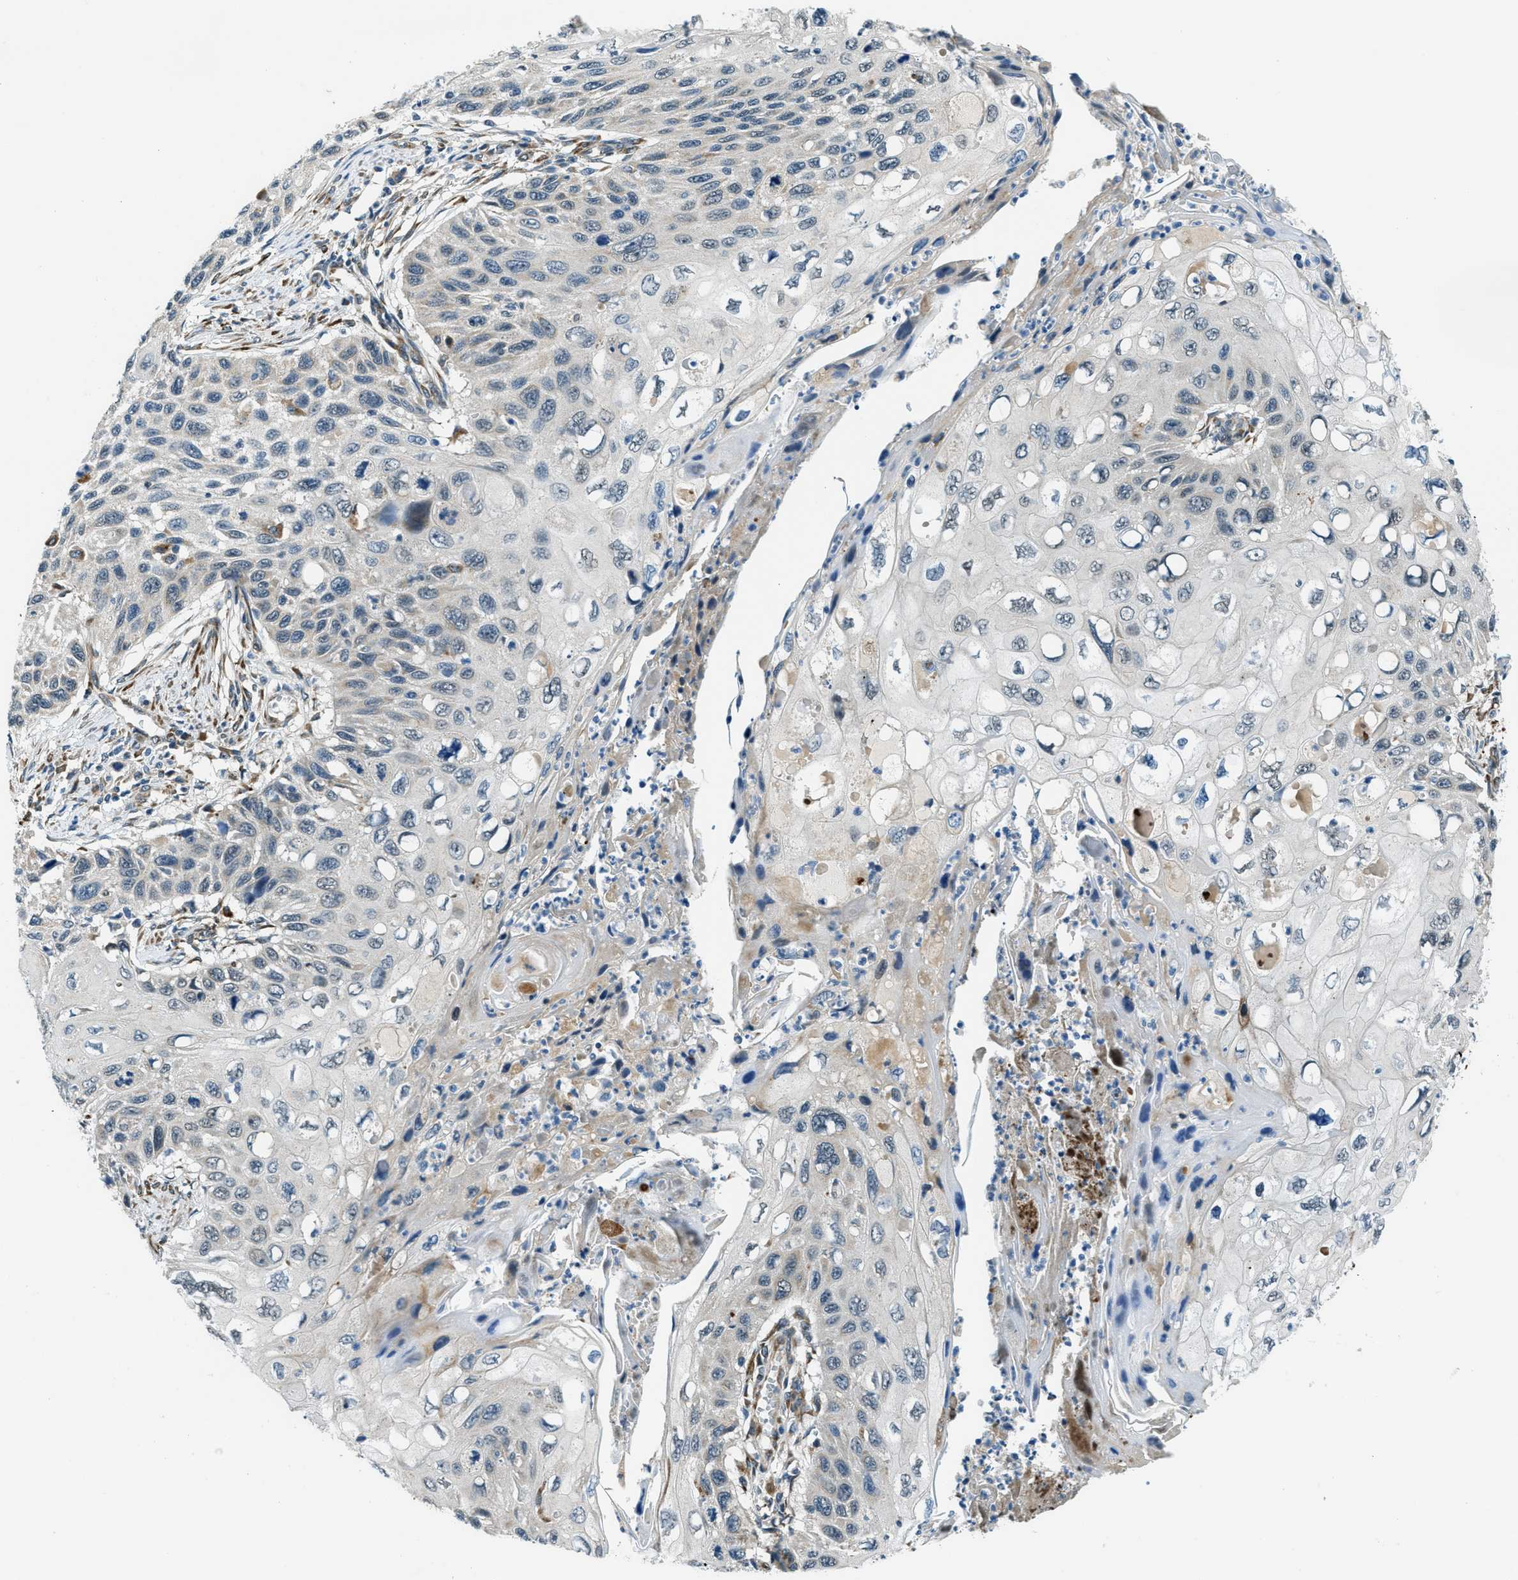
{"staining": {"intensity": "negative", "quantity": "none", "location": "none"}, "tissue": "cervical cancer", "cell_type": "Tumor cells", "image_type": "cancer", "snomed": [{"axis": "morphology", "description": "Squamous cell carcinoma, NOS"}, {"axis": "topography", "description": "Cervix"}], "caption": "High magnification brightfield microscopy of cervical cancer (squamous cell carcinoma) stained with DAB (3,3'-diaminobenzidine) (brown) and counterstained with hematoxylin (blue): tumor cells show no significant staining.", "gene": "GINM1", "patient": {"sex": "female", "age": 70}}